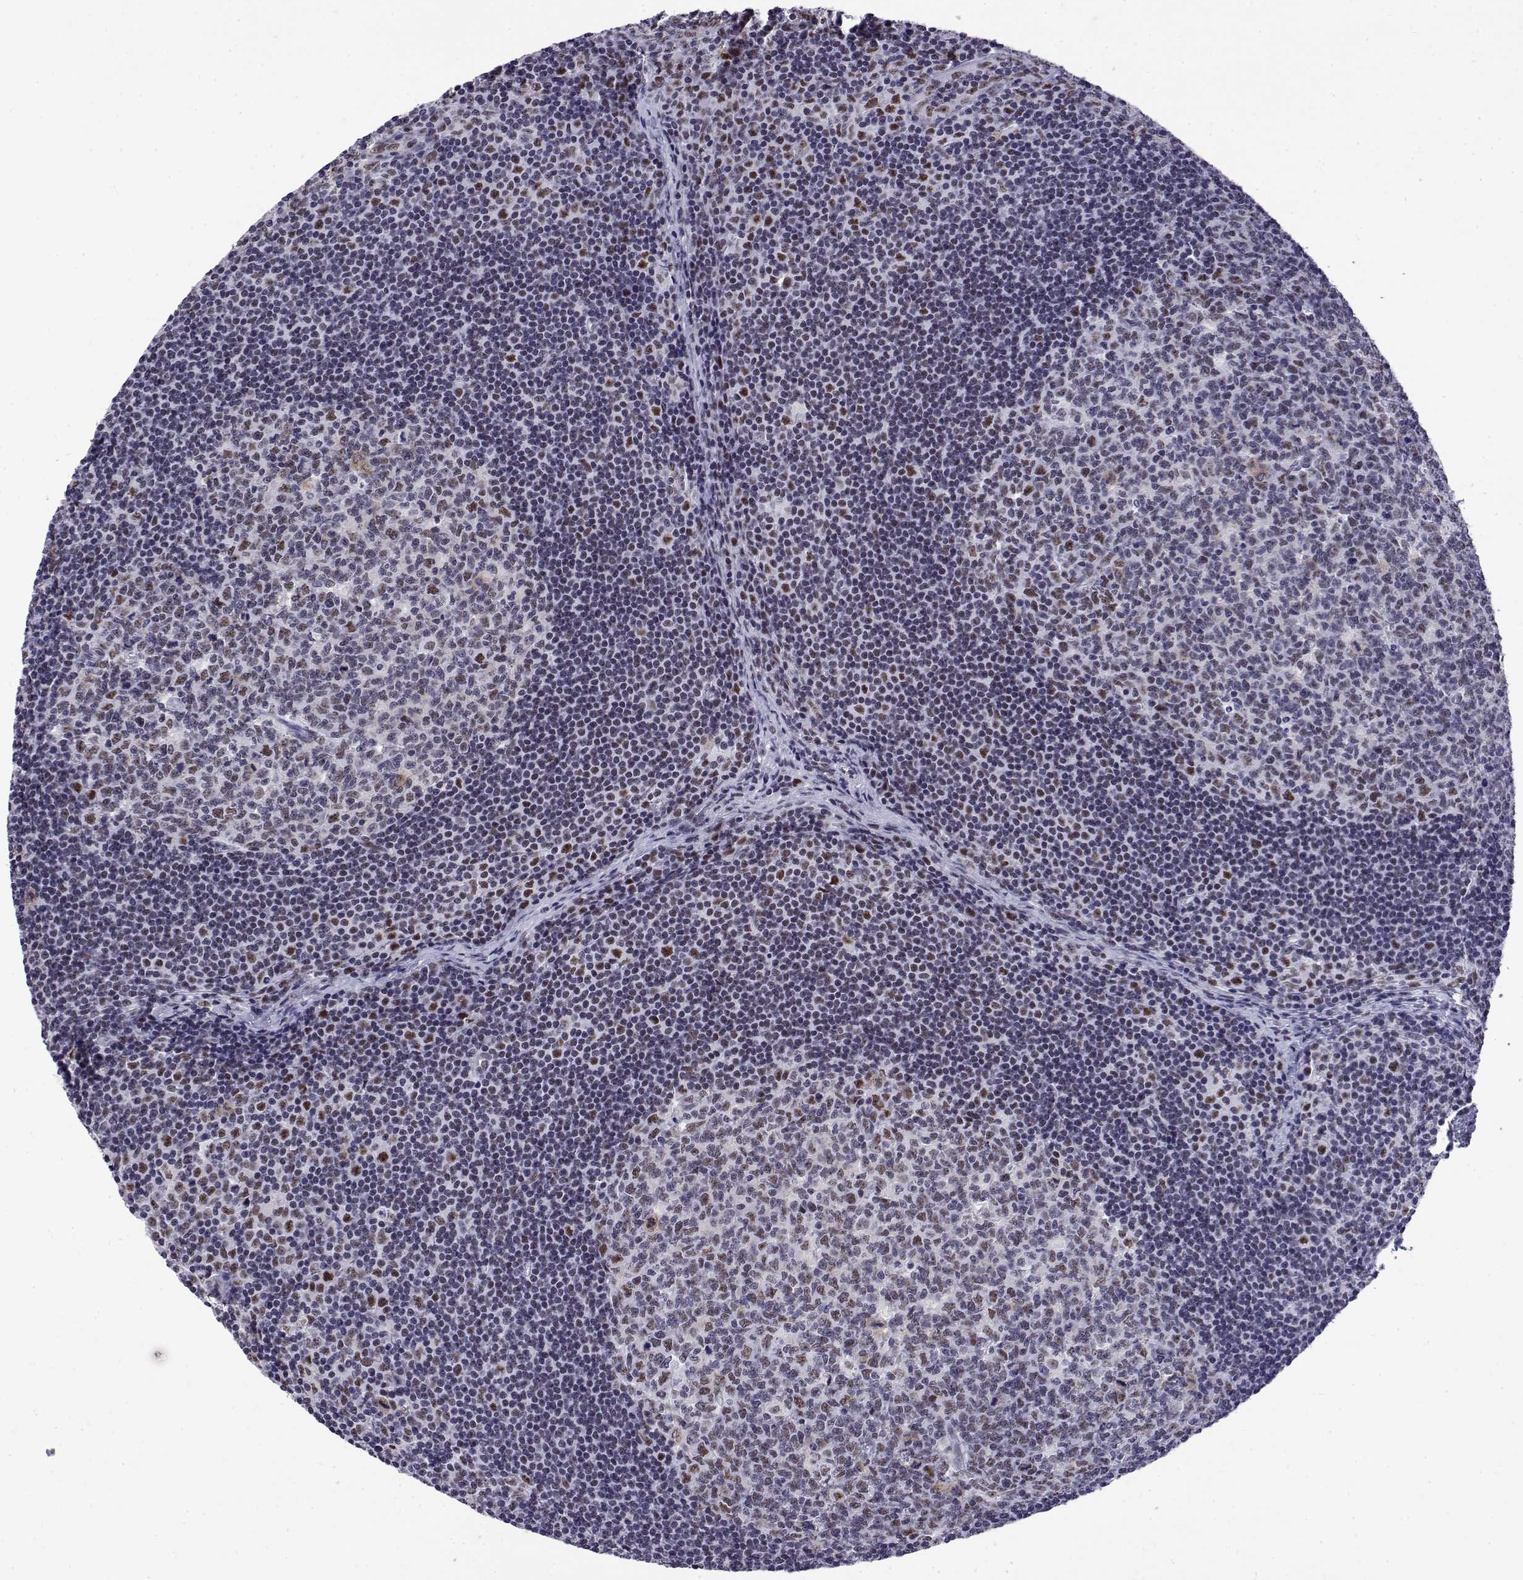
{"staining": {"intensity": "weak", "quantity": "<25%", "location": "nuclear"}, "tissue": "lymph node", "cell_type": "Germinal center cells", "image_type": "normal", "snomed": [{"axis": "morphology", "description": "Normal tissue, NOS"}, {"axis": "topography", "description": "Lymph node"}], "caption": "Immunohistochemistry of benign human lymph node reveals no positivity in germinal center cells. (DAB (3,3'-diaminobenzidine) IHC visualized using brightfield microscopy, high magnification).", "gene": "POLDIP3", "patient": {"sex": "female", "age": 41}}